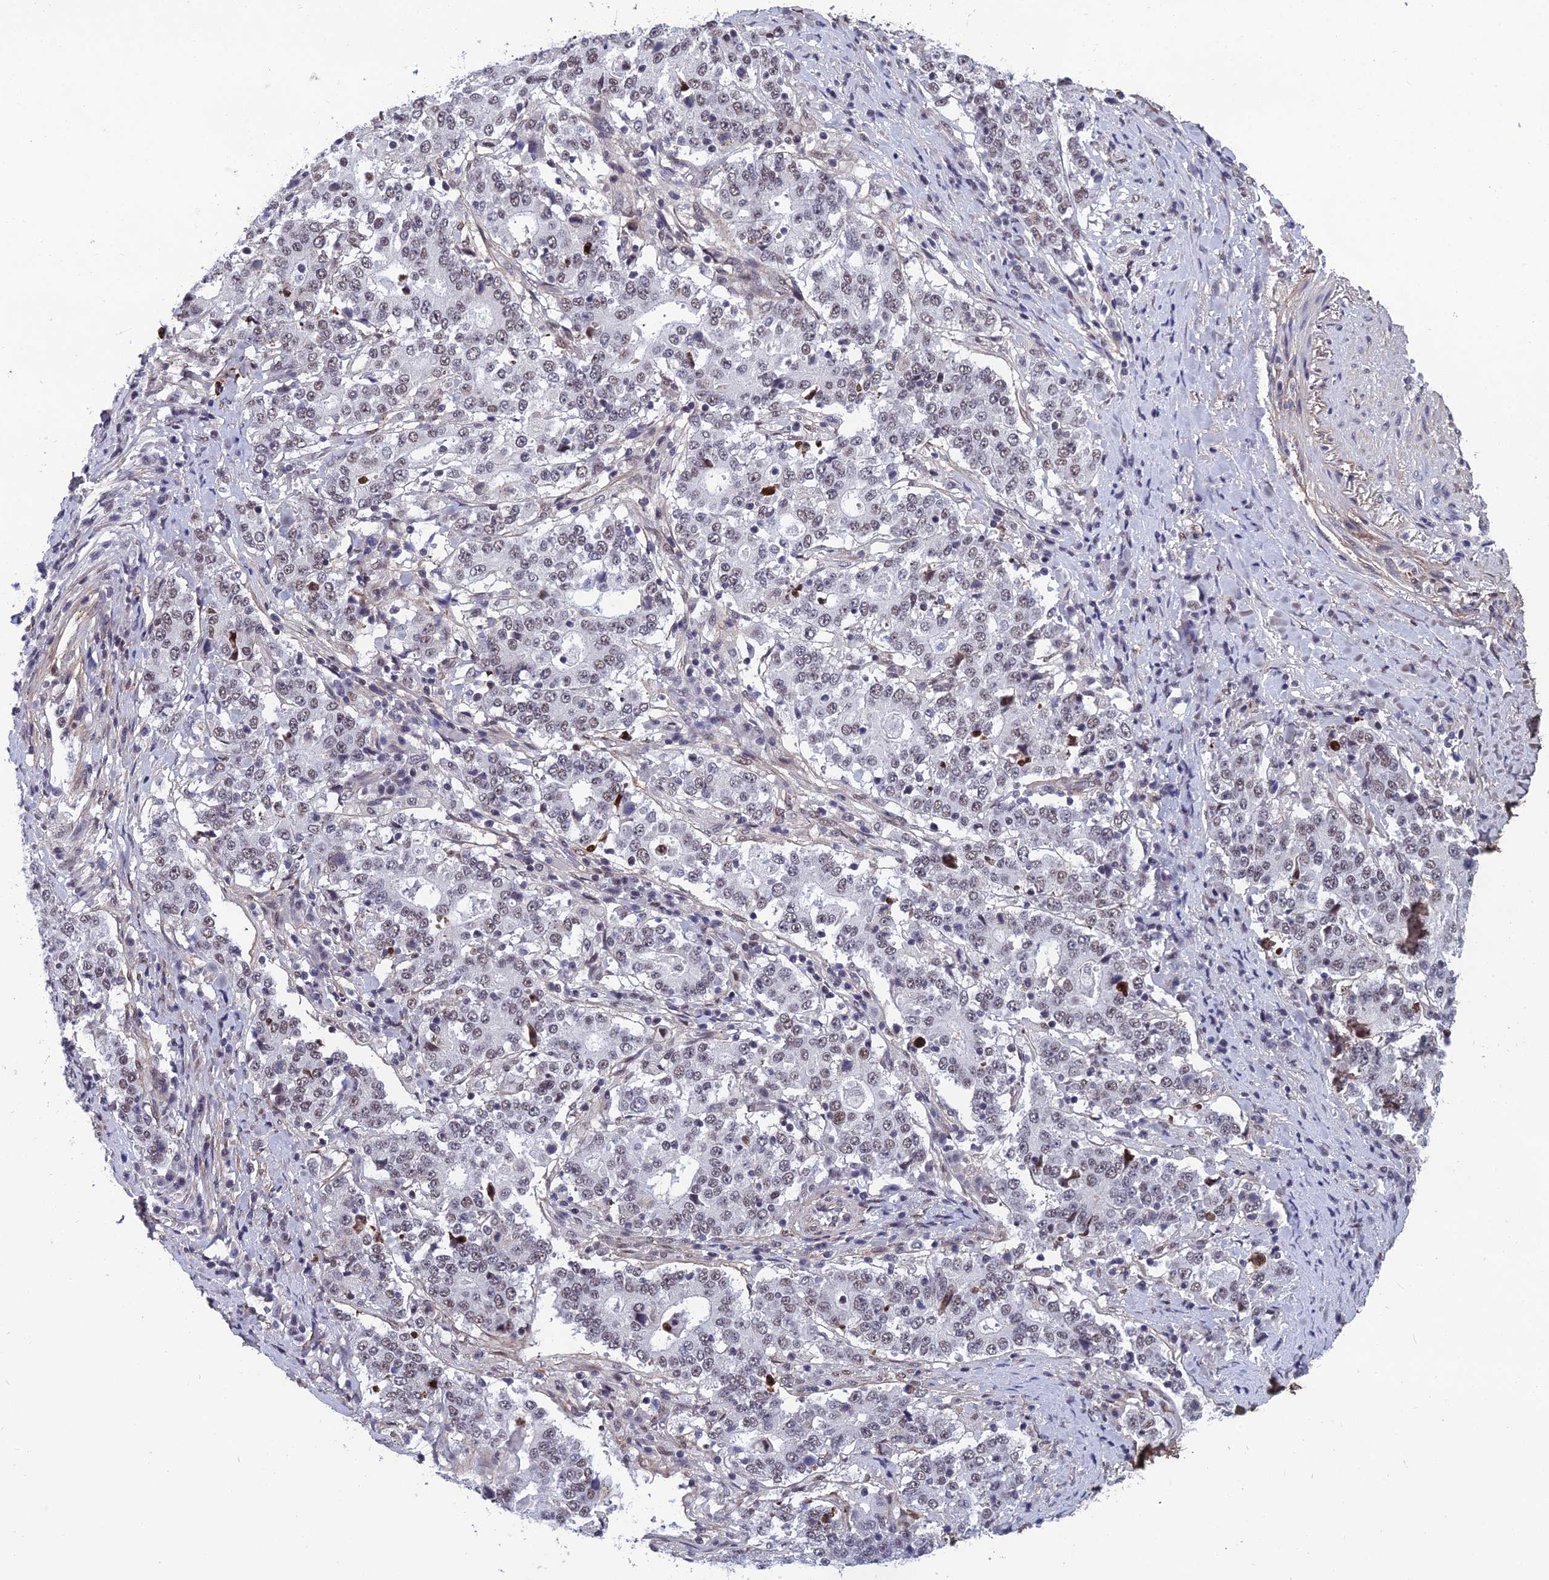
{"staining": {"intensity": "weak", "quantity": "25%-75%", "location": "nuclear"}, "tissue": "stomach cancer", "cell_type": "Tumor cells", "image_type": "cancer", "snomed": [{"axis": "morphology", "description": "Adenocarcinoma, NOS"}, {"axis": "topography", "description": "Stomach"}], "caption": "IHC photomicrograph of stomach cancer stained for a protein (brown), which displays low levels of weak nuclear staining in approximately 25%-75% of tumor cells.", "gene": "RSRC1", "patient": {"sex": "male", "age": 59}}